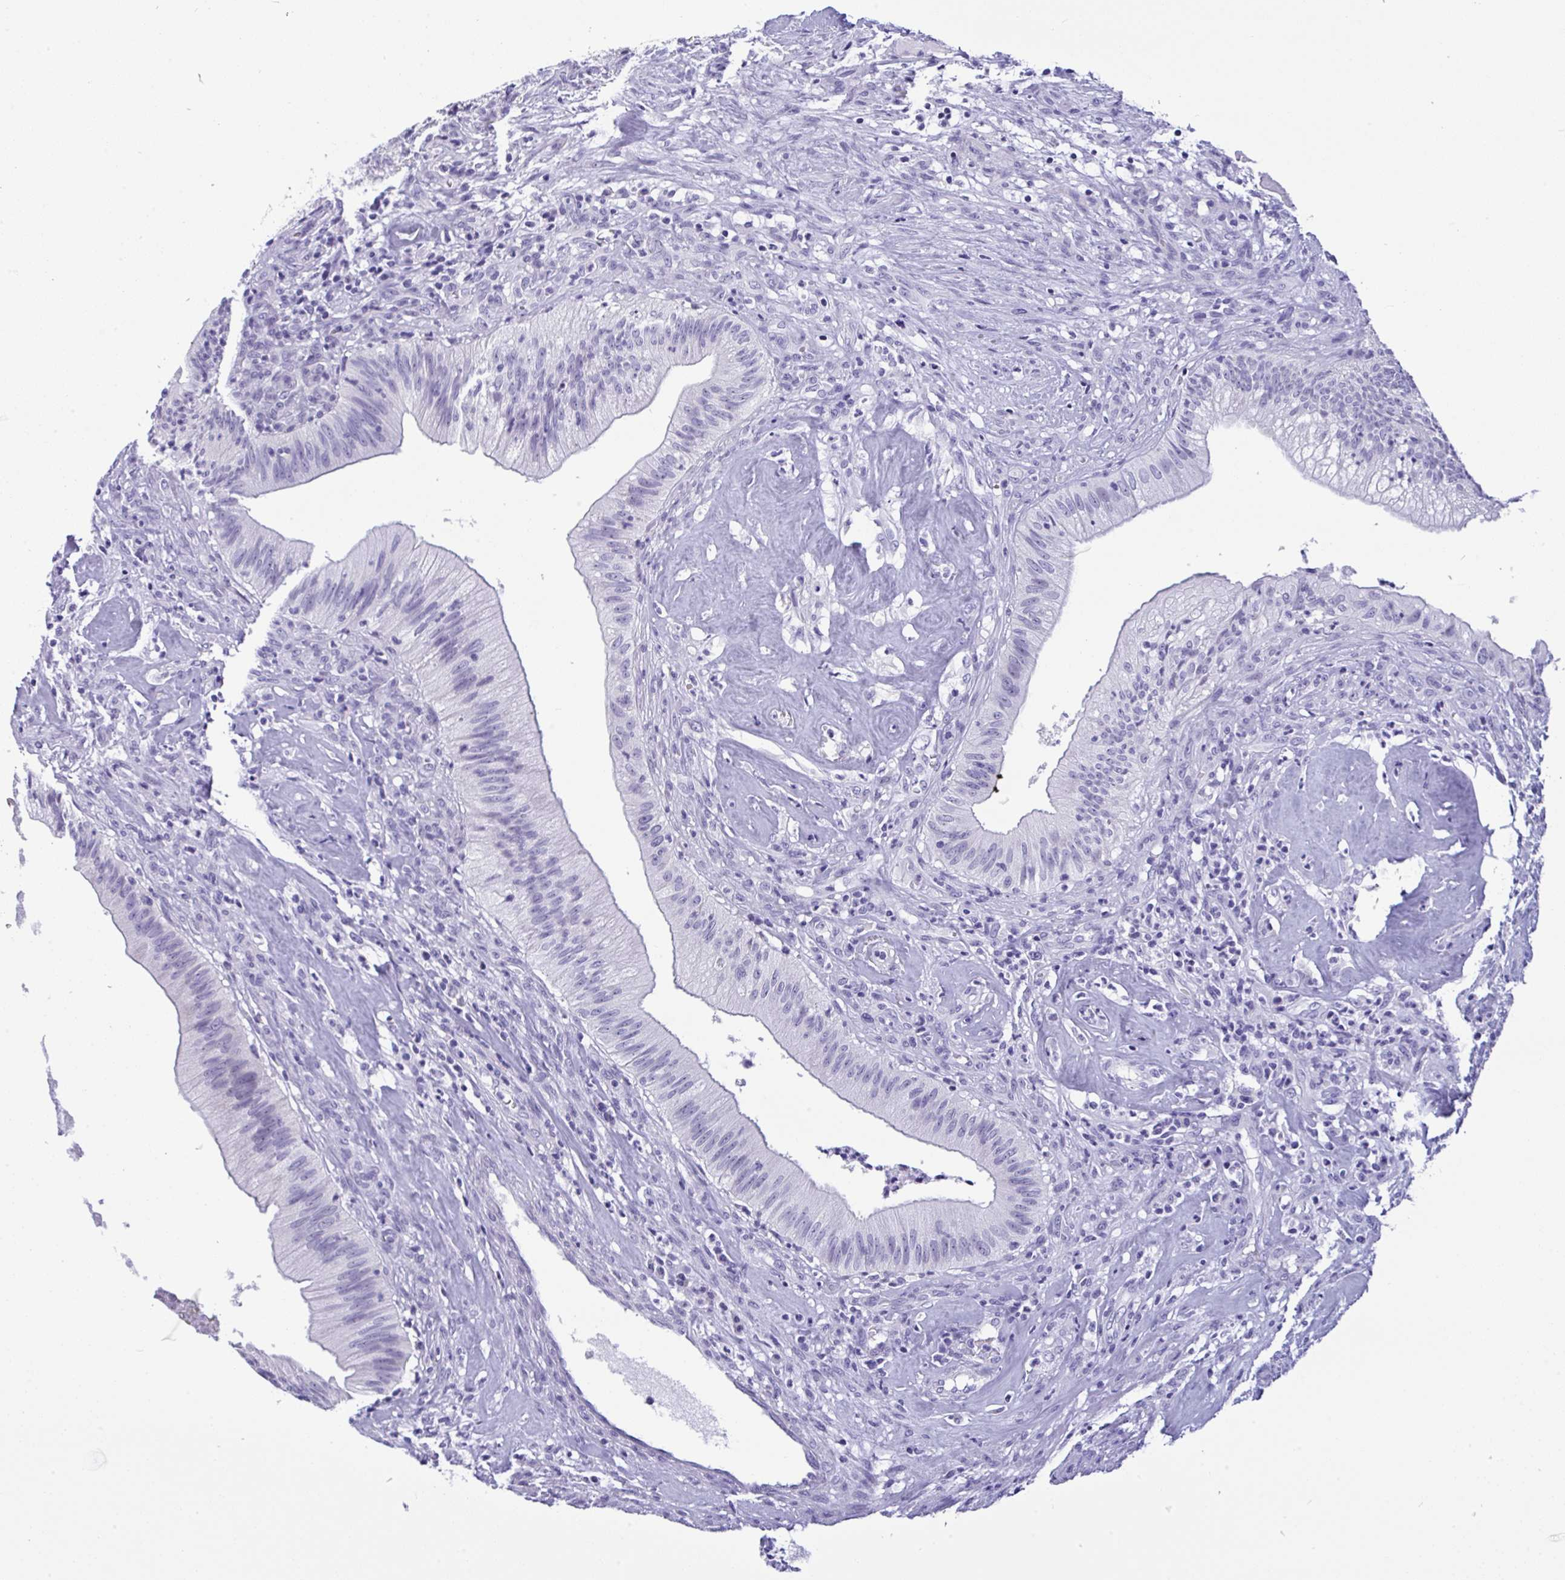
{"staining": {"intensity": "negative", "quantity": "none", "location": "none"}, "tissue": "head and neck cancer", "cell_type": "Tumor cells", "image_type": "cancer", "snomed": [{"axis": "morphology", "description": "Adenocarcinoma, NOS"}, {"axis": "topography", "description": "Head-Neck"}], "caption": "Immunohistochemical staining of human head and neck cancer (adenocarcinoma) reveals no significant expression in tumor cells.", "gene": "YBX2", "patient": {"sex": "male", "age": 44}}